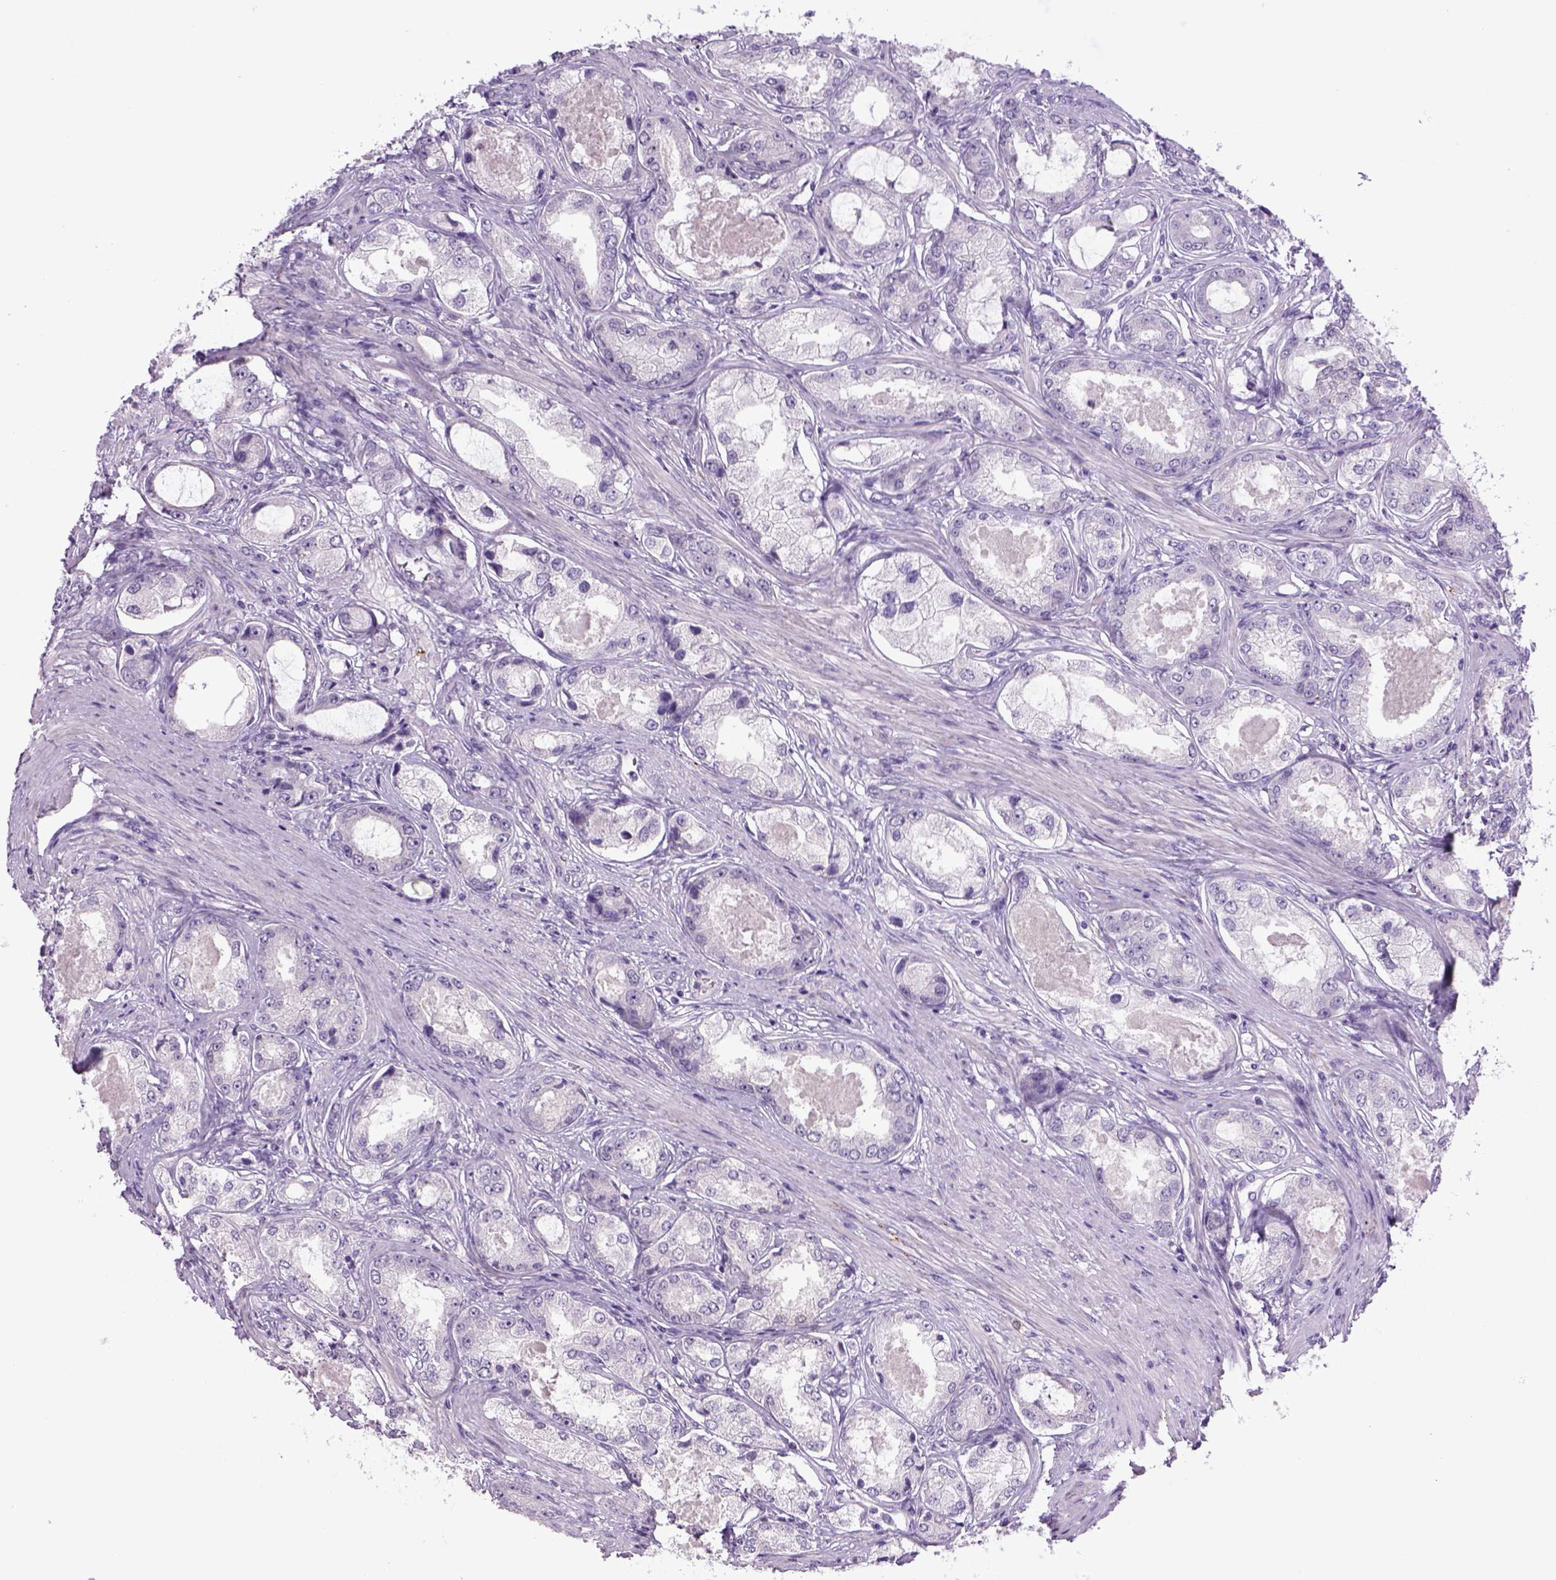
{"staining": {"intensity": "negative", "quantity": "none", "location": "none"}, "tissue": "prostate cancer", "cell_type": "Tumor cells", "image_type": "cancer", "snomed": [{"axis": "morphology", "description": "Adenocarcinoma, Low grade"}, {"axis": "topography", "description": "Prostate"}], "caption": "Tumor cells are negative for brown protein staining in prostate adenocarcinoma (low-grade).", "gene": "DBH", "patient": {"sex": "male", "age": 68}}